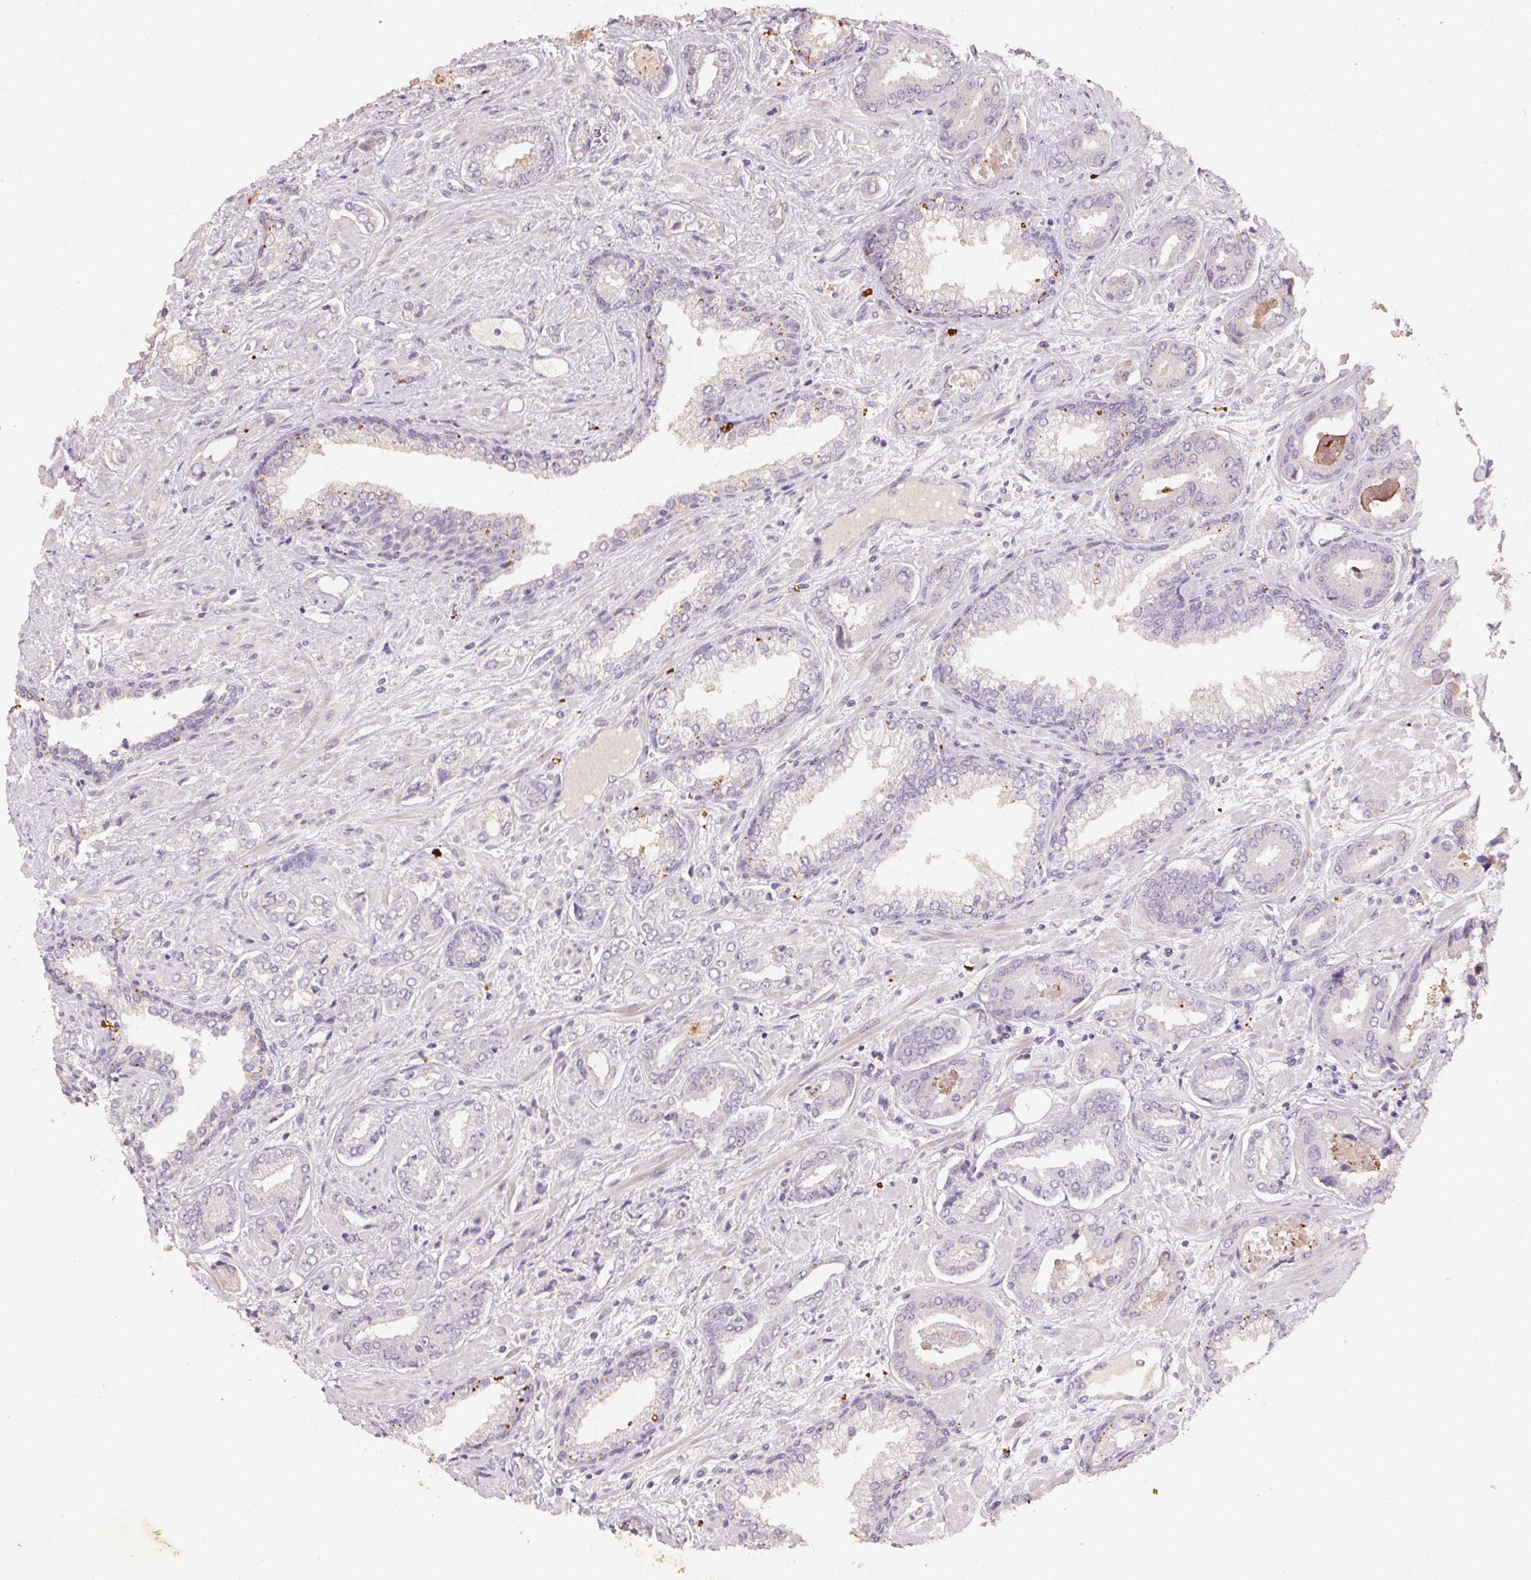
{"staining": {"intensity": "negative", "quantity": "none", "location": "none"}, "tissue": "prostate cancer", "cell_type": "Tumor cells", "image_type": "cancer", "snomed": [{"axis": "morphology", "description": "Adenocarcinoma, Low grade"}, {"axis": "topography", "description": "Prostate"}], "caption": "This is an IHC photomicrograph of human prostate cancer (adenocarcinoma (low-grade)). There is no staining in tumor cells.", "gene": "CXCL5", "patient": {"sex": "male", "age": 61}}